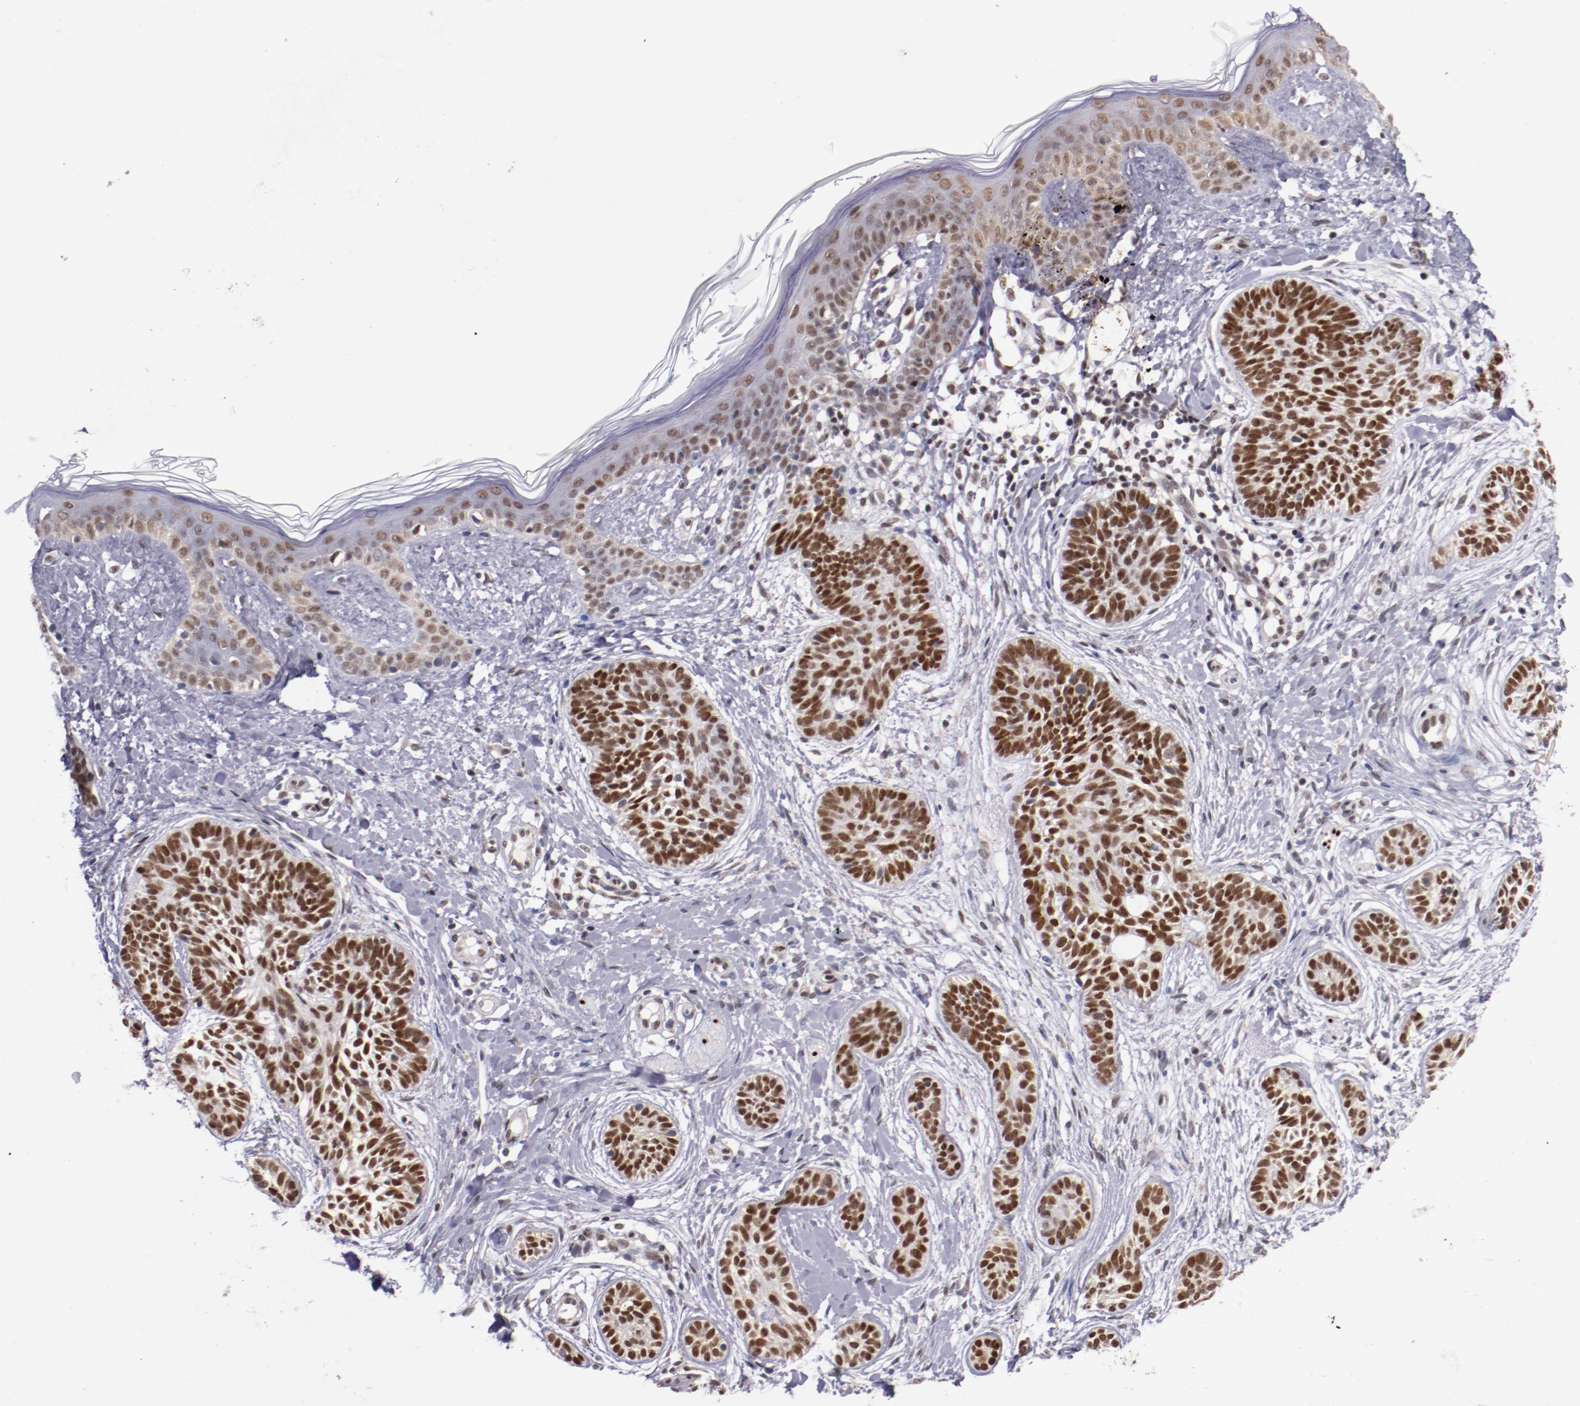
{"staining": {"intensity": "moderate", "quantity": ">75%", "location": "nuclear"}, "tissue": "skin cancer", "cell_type": "Tumor cells", "image_type": "cancer", "snomed": [{"axis": "morphology", "description": "Normal tissue, NOS"}, {"axis": "morphology", "description": "Basal cell carcinoma"}, {"axis": "topography", "description": "Skin"}], "caption": "Skin basal cell carcinoma stained with a brown dye reveals moderate nuclear positive staining in about >75% of tumor cells.", "gene": "SRF", "patient": {"sex": "male", "age": 63}}